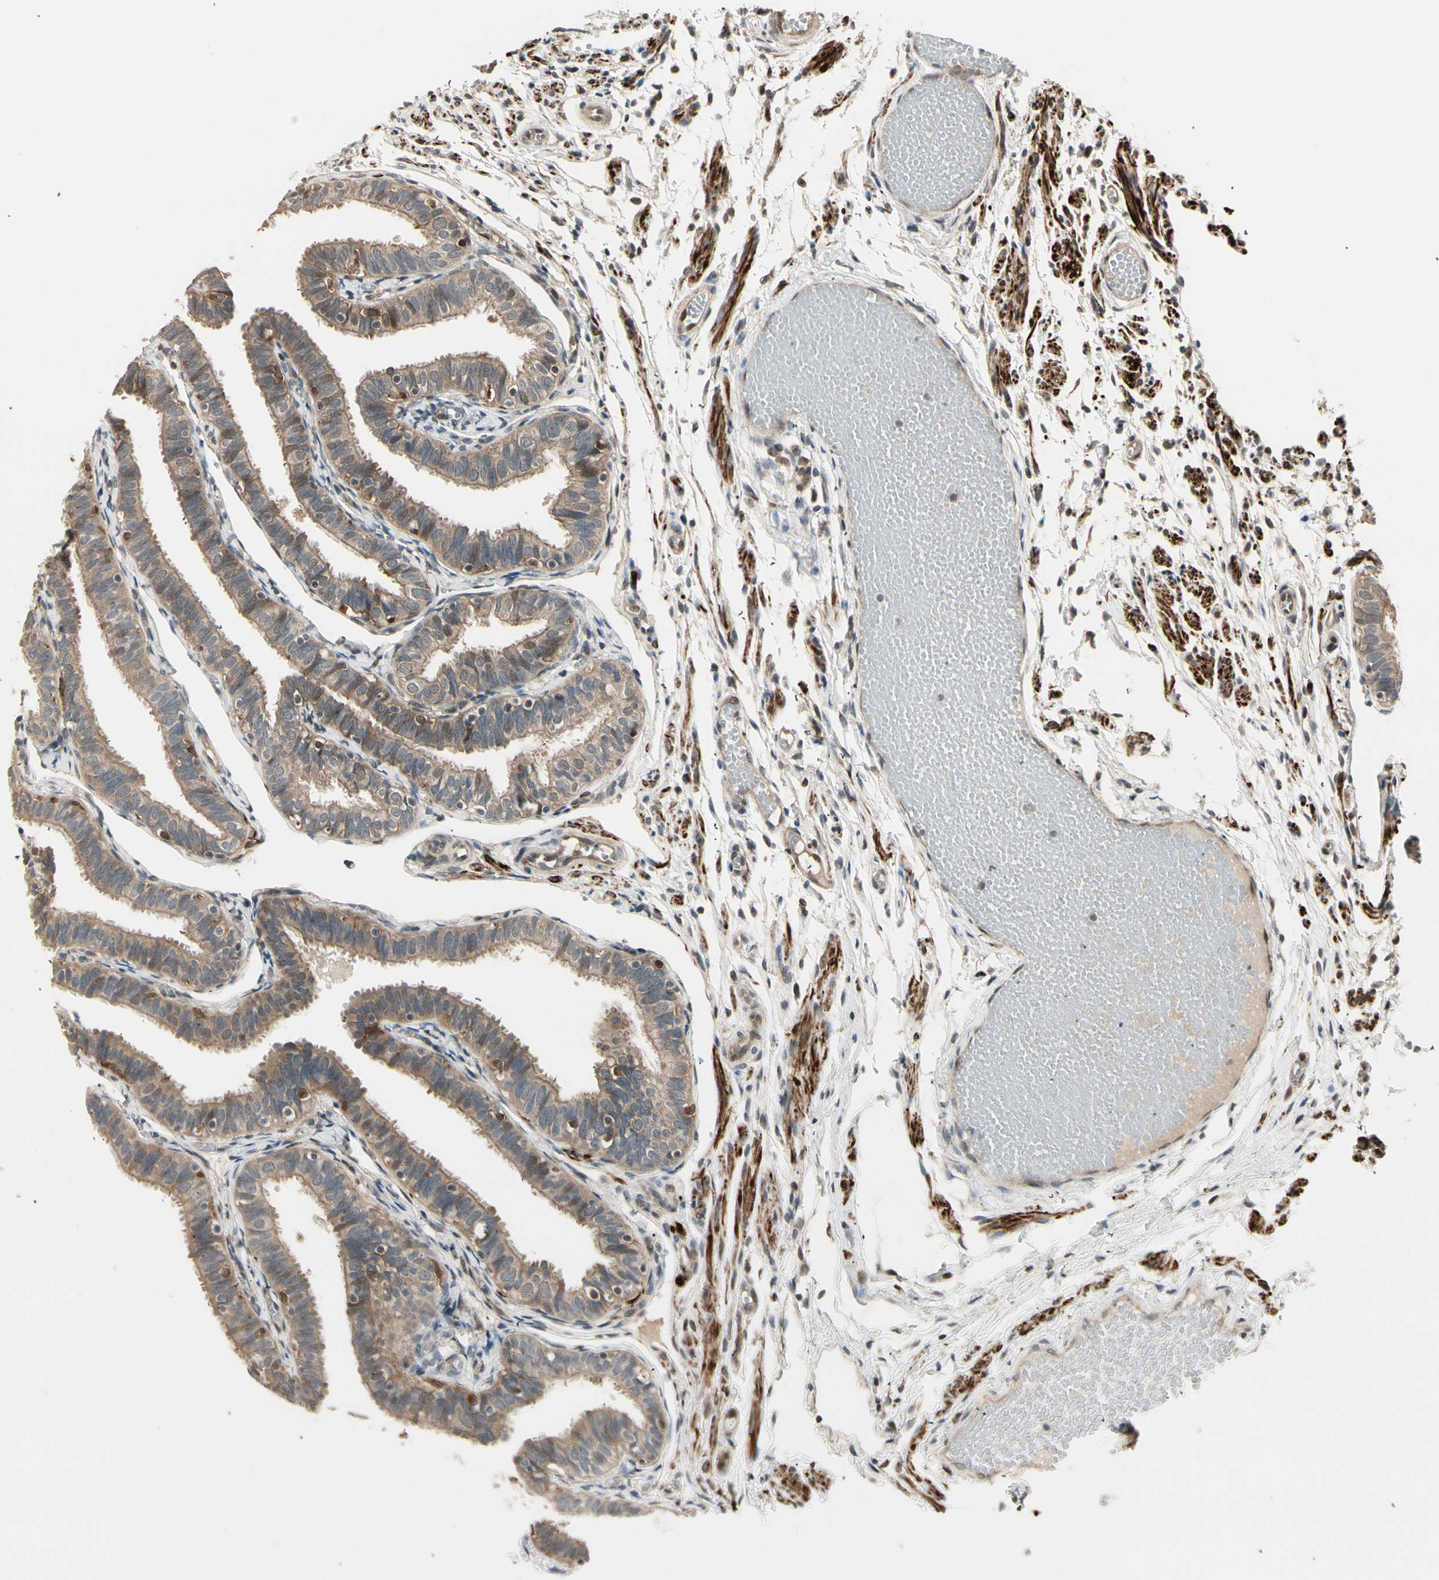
{"staining": {"intensity": "moderate", "quantity": ">75%", "location": "cytoplasmic/membranous"}, "tissue": "fallopian tube", "cell_type": "Glandular cells", "image_type": "normal", "snomed": [{"axis": "morphology", "description": "Normal tissue, NOS"}, {"axis": "topography", "description": "Fallopian tube"}], "caption": "Fallopian tube stained for a protein shows moderate cytoplasmic/membranous positivity in glandular cells. (Stains: DAB (3,3'-diaminobenzidine) in brown, nuclei in blue, Microscopy: brightfield microscopy at high magnification).", "gene": "SVBP", "patient": {"sex": "female", "age": 46}}